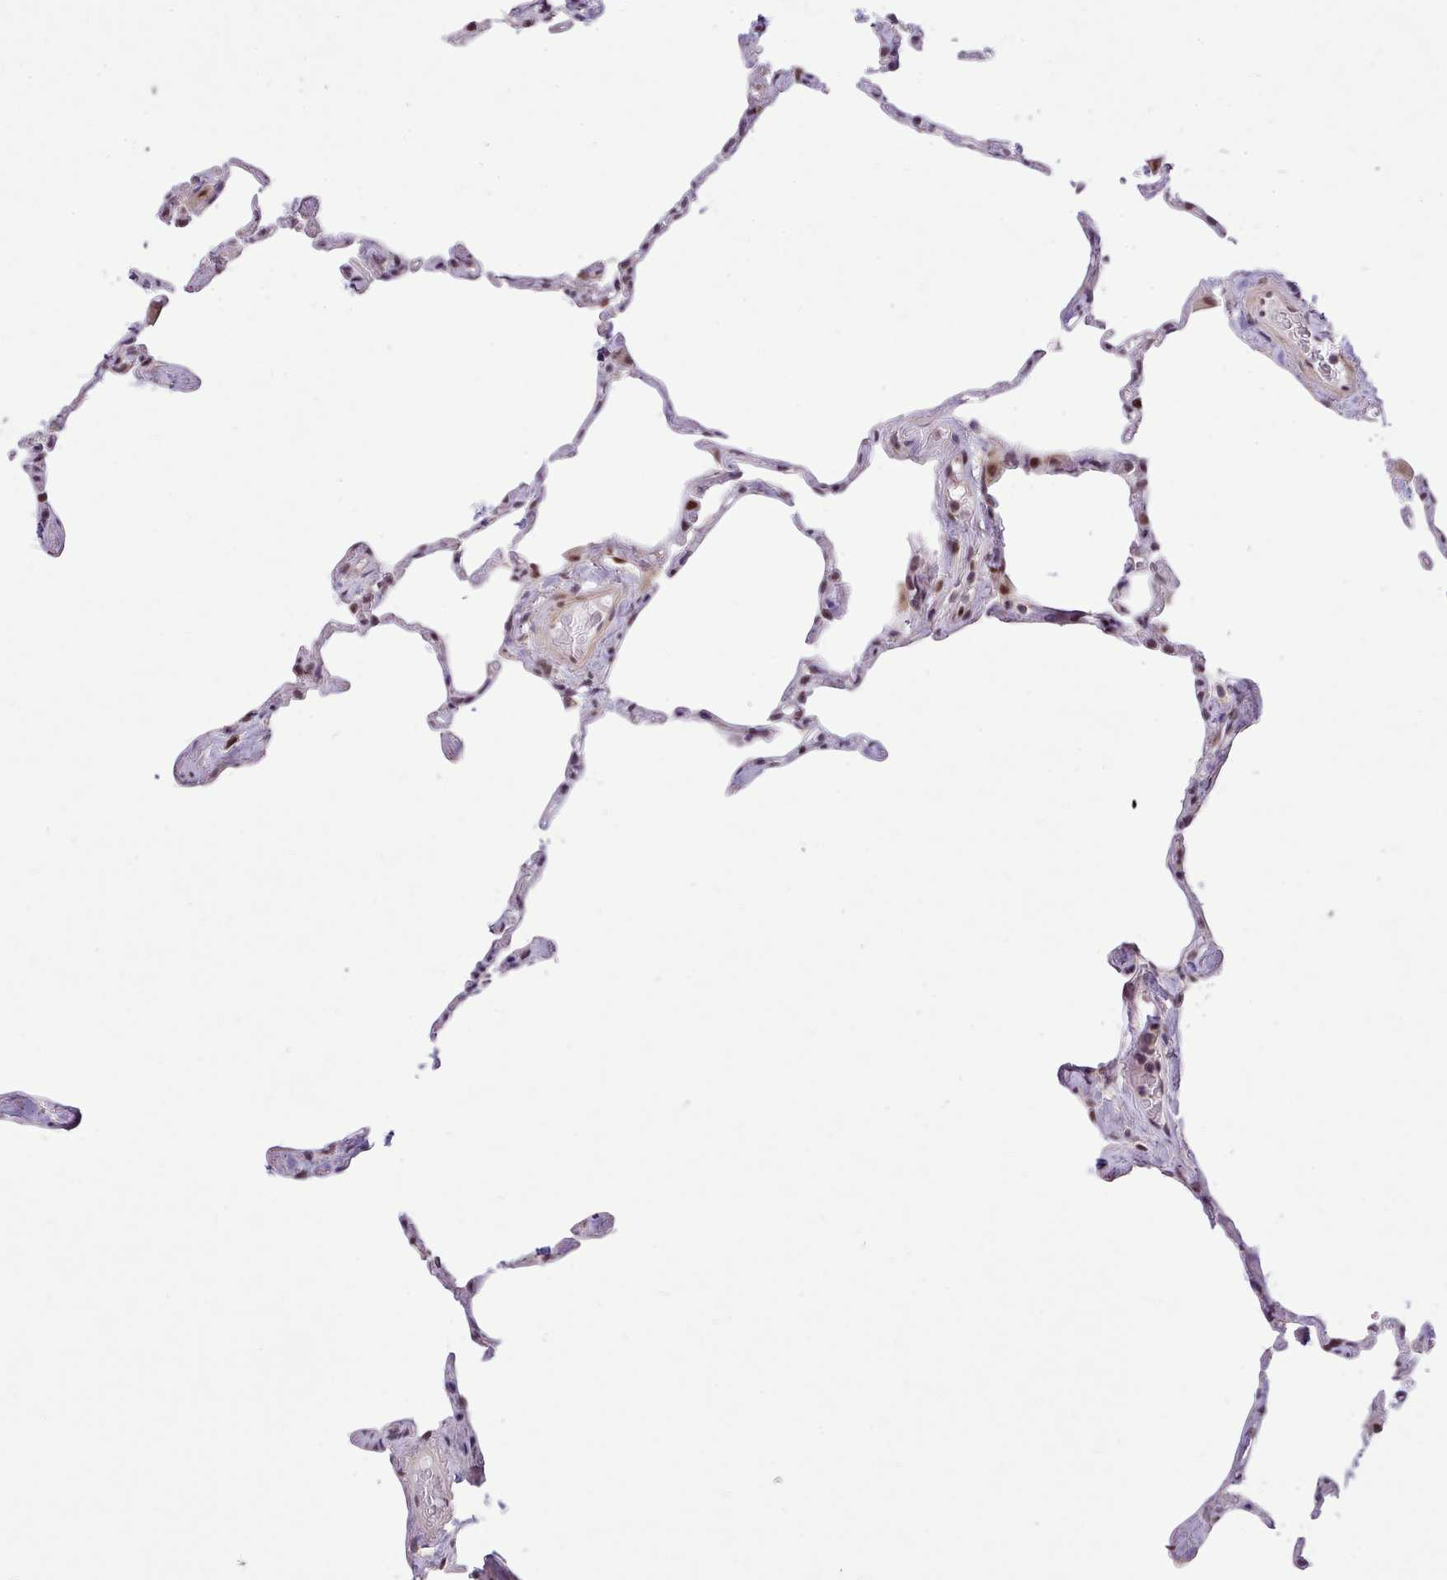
{"staining": {"intensity": "moderate", "quantity": "25%-75%", "location": "nuclear"}, "tissue": "lung", "cell_type": "Alveolar cells", "image_type": "normal", "snomed": [{"axis": "morphology", "description": "Normal tissue, NOS"}, {"axis": "topography", "description": "Lung"}], "caption": "DAB immunohistochemical staining of unremarkable lung demonstrates moderate nuclear protein staining in about 25%-75% of alveolar cells.", "gene": "HOXB7", "patient": {"sex": "male", "age": 65}}